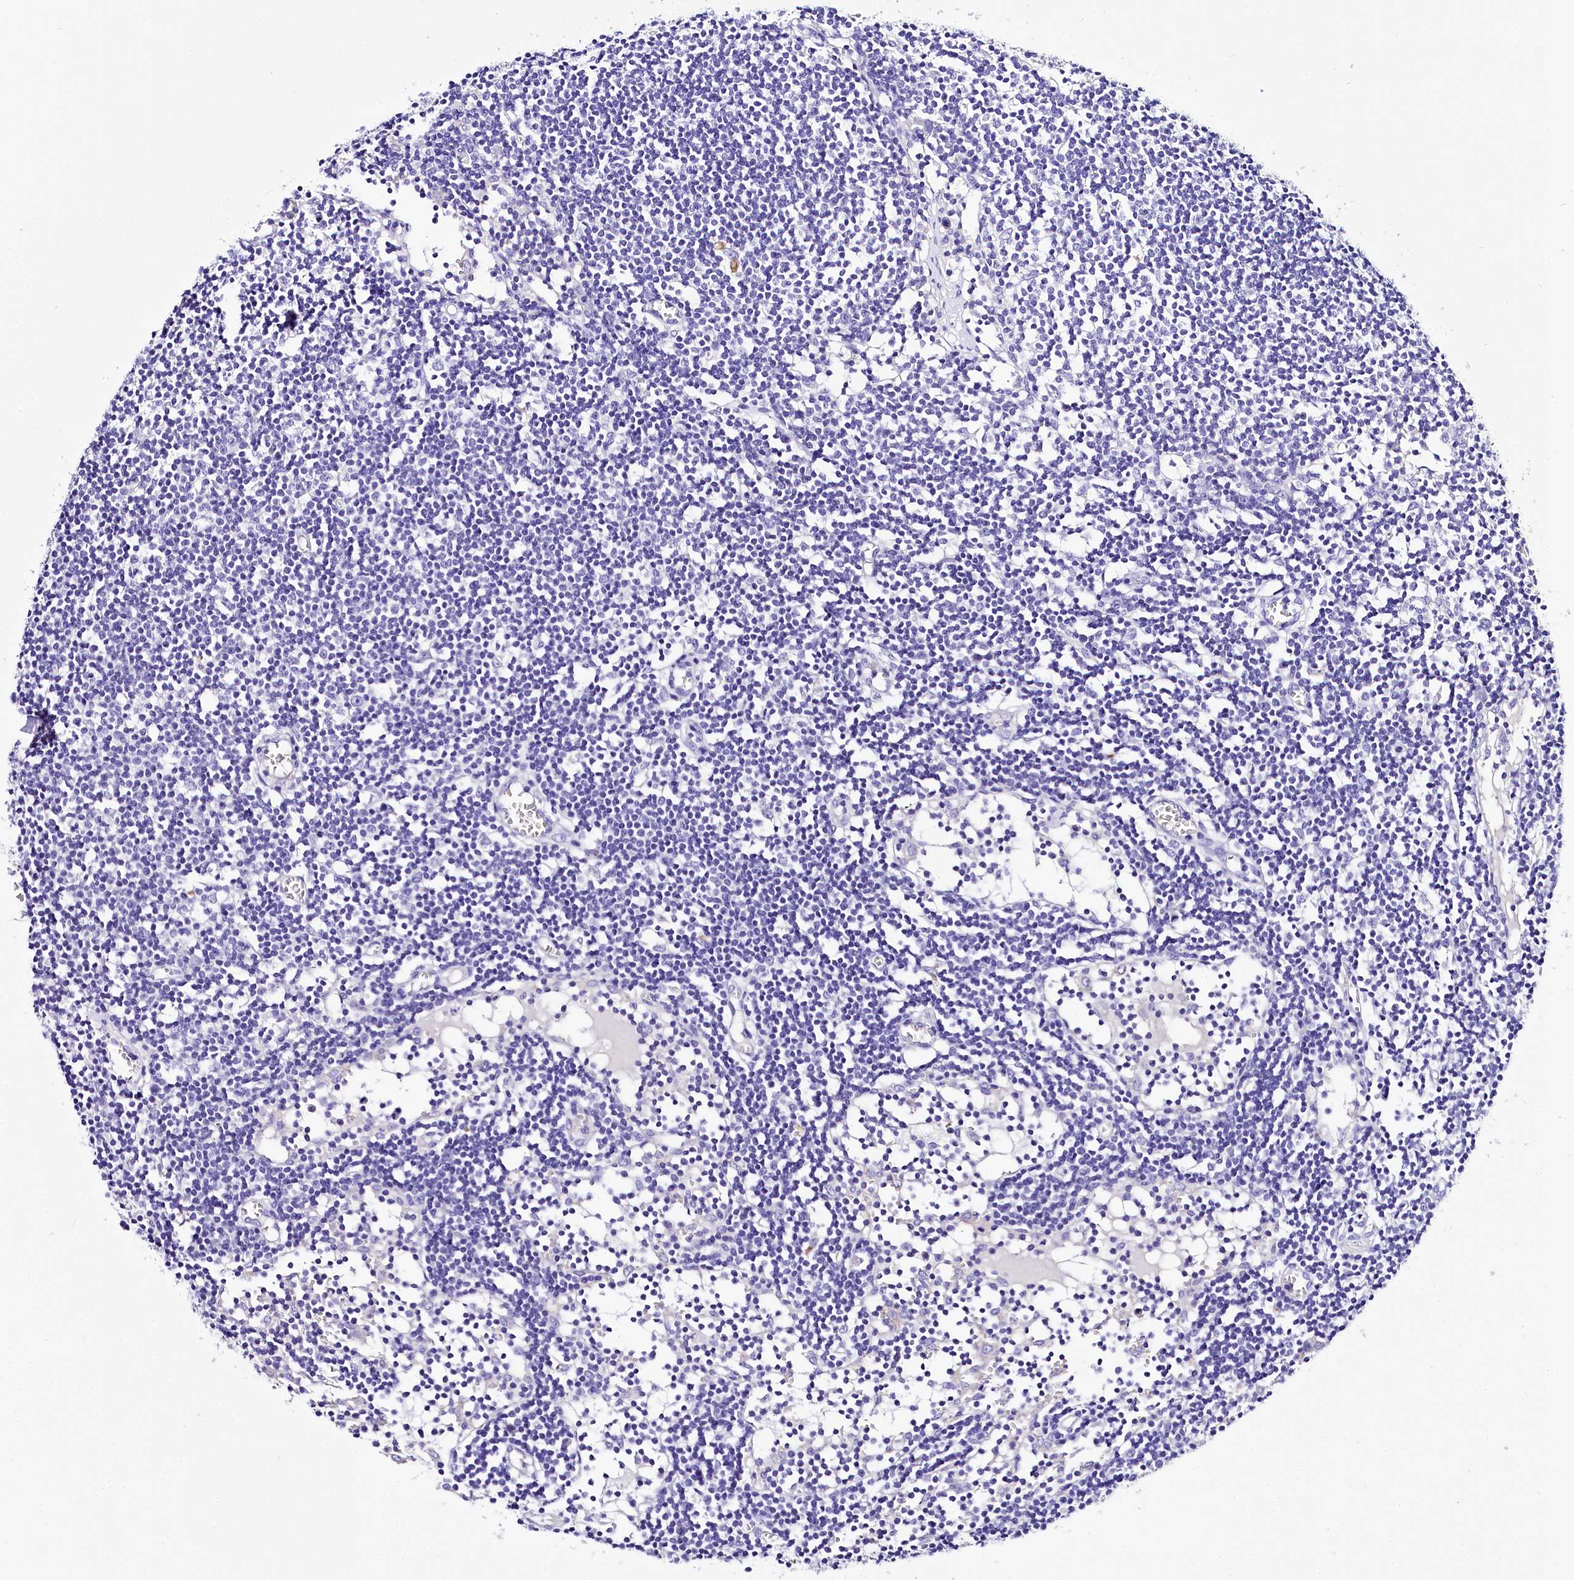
{"staining": {"intensity": "negative", "quantity": "none", "location": "none"}, "tissue": "lymph node", "cell_type": "Germinal center cells", "image_type": "normal", "snomed": [{"axis": "morphology", "description": "Normal tissue, NOS"}, {"axis": "topography", "description": "Lymph node"}], "caption": "Immunohistochemical staining of normal human lymph node shows no significant staining in germinal center cells.", "gene": "A2ML1", "patient": {"sex": "female", "age": 11}}